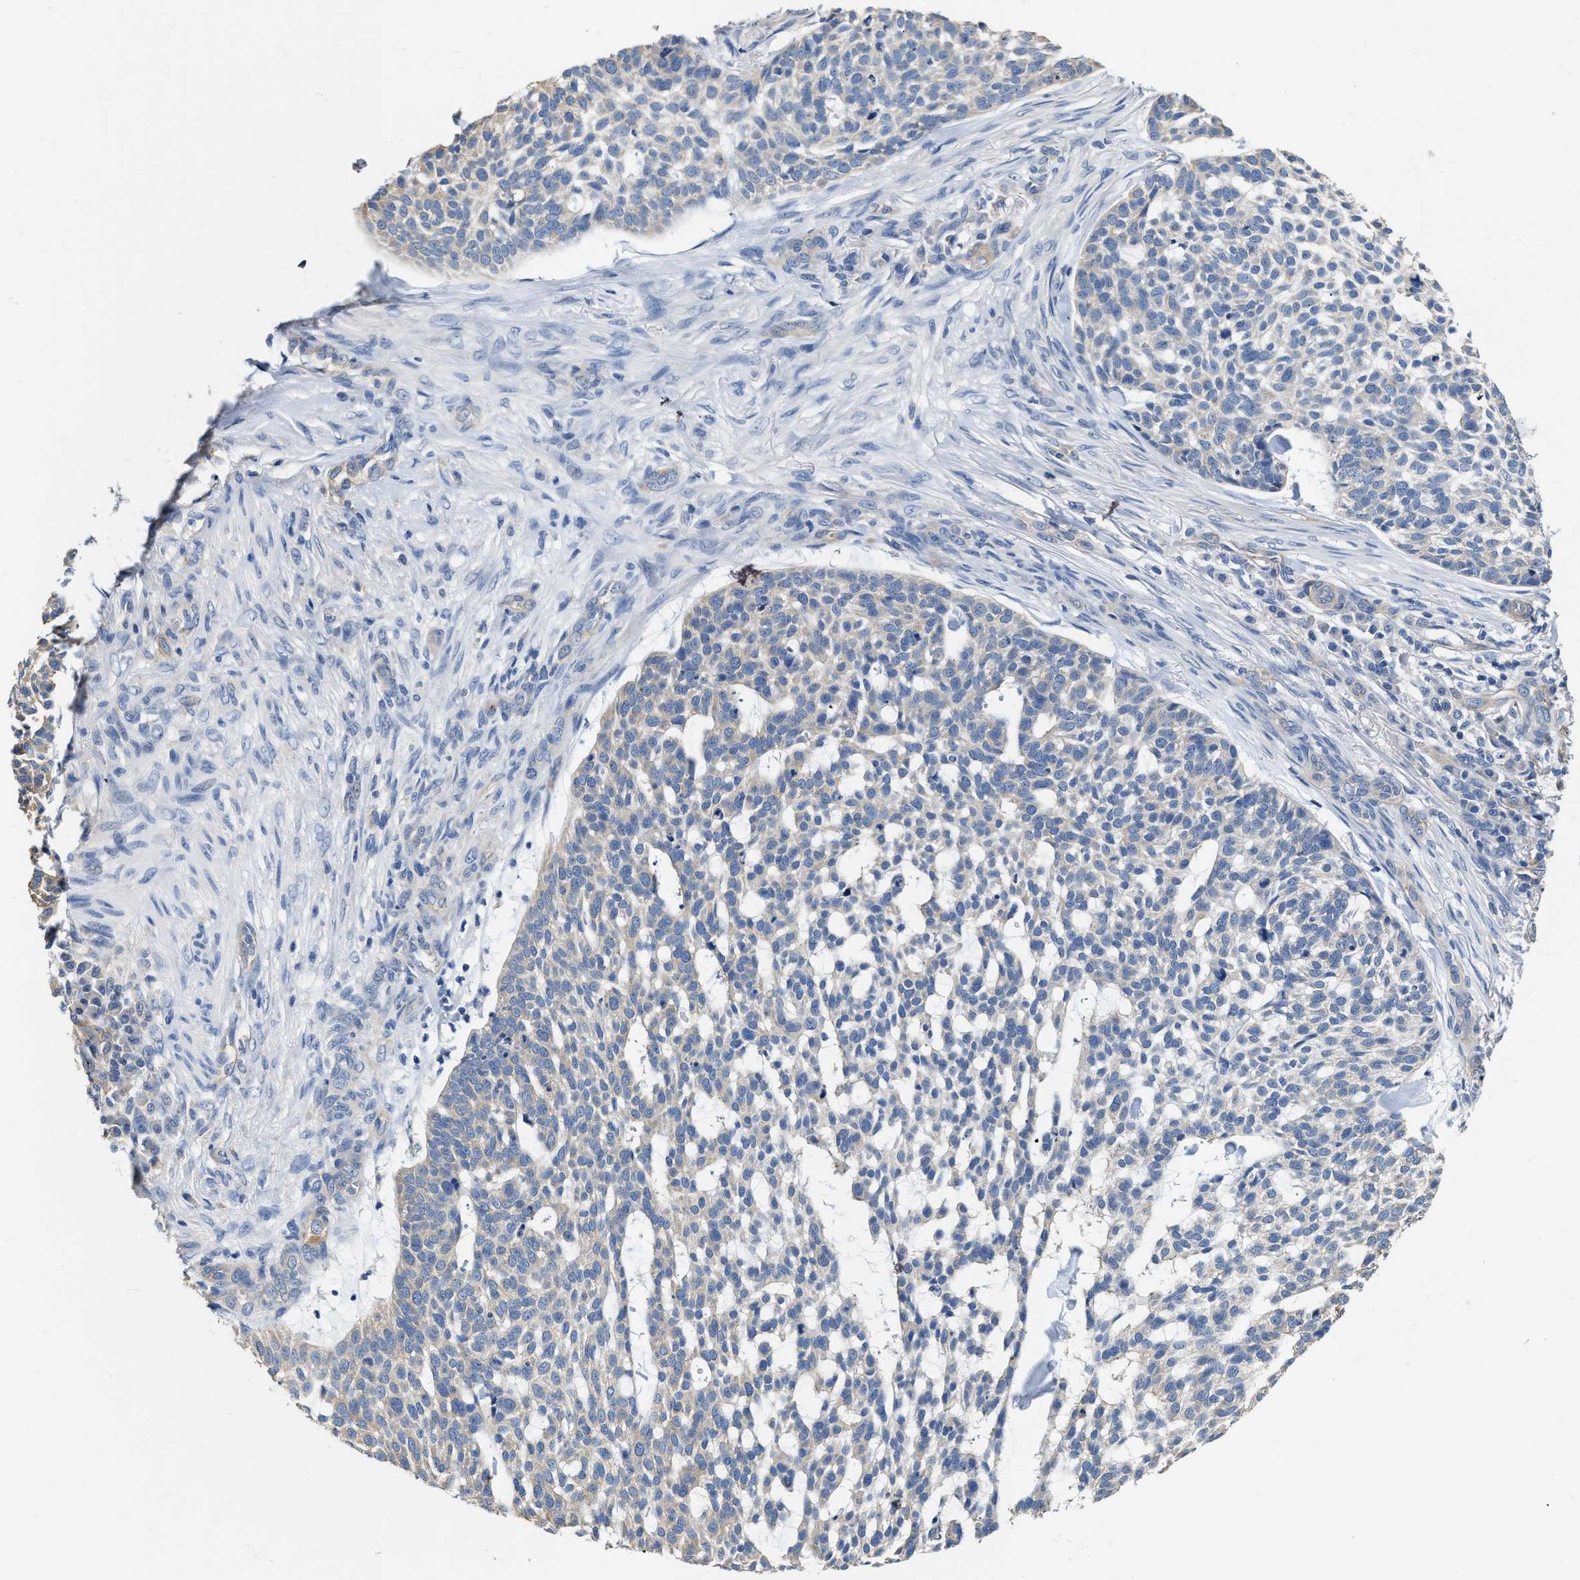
{"staining": {"intensity": "negative", "quantity": "none", "location": "none"}, "tissue": "skin cancer", "cell_type": "Tumor cells", "image_type": "cancer", "snomed": [{"axis": "morphology", "description": "Basal cell carcinoma"}, {"axis": "topography", "description": "Skin"}], "caption": "The IHC histopathology image has no significant expression in tumor cells of skin basal cell carcinoma tissue.", "gene": "C22orf42", "patient": {"sex": "female", "age": 64}}